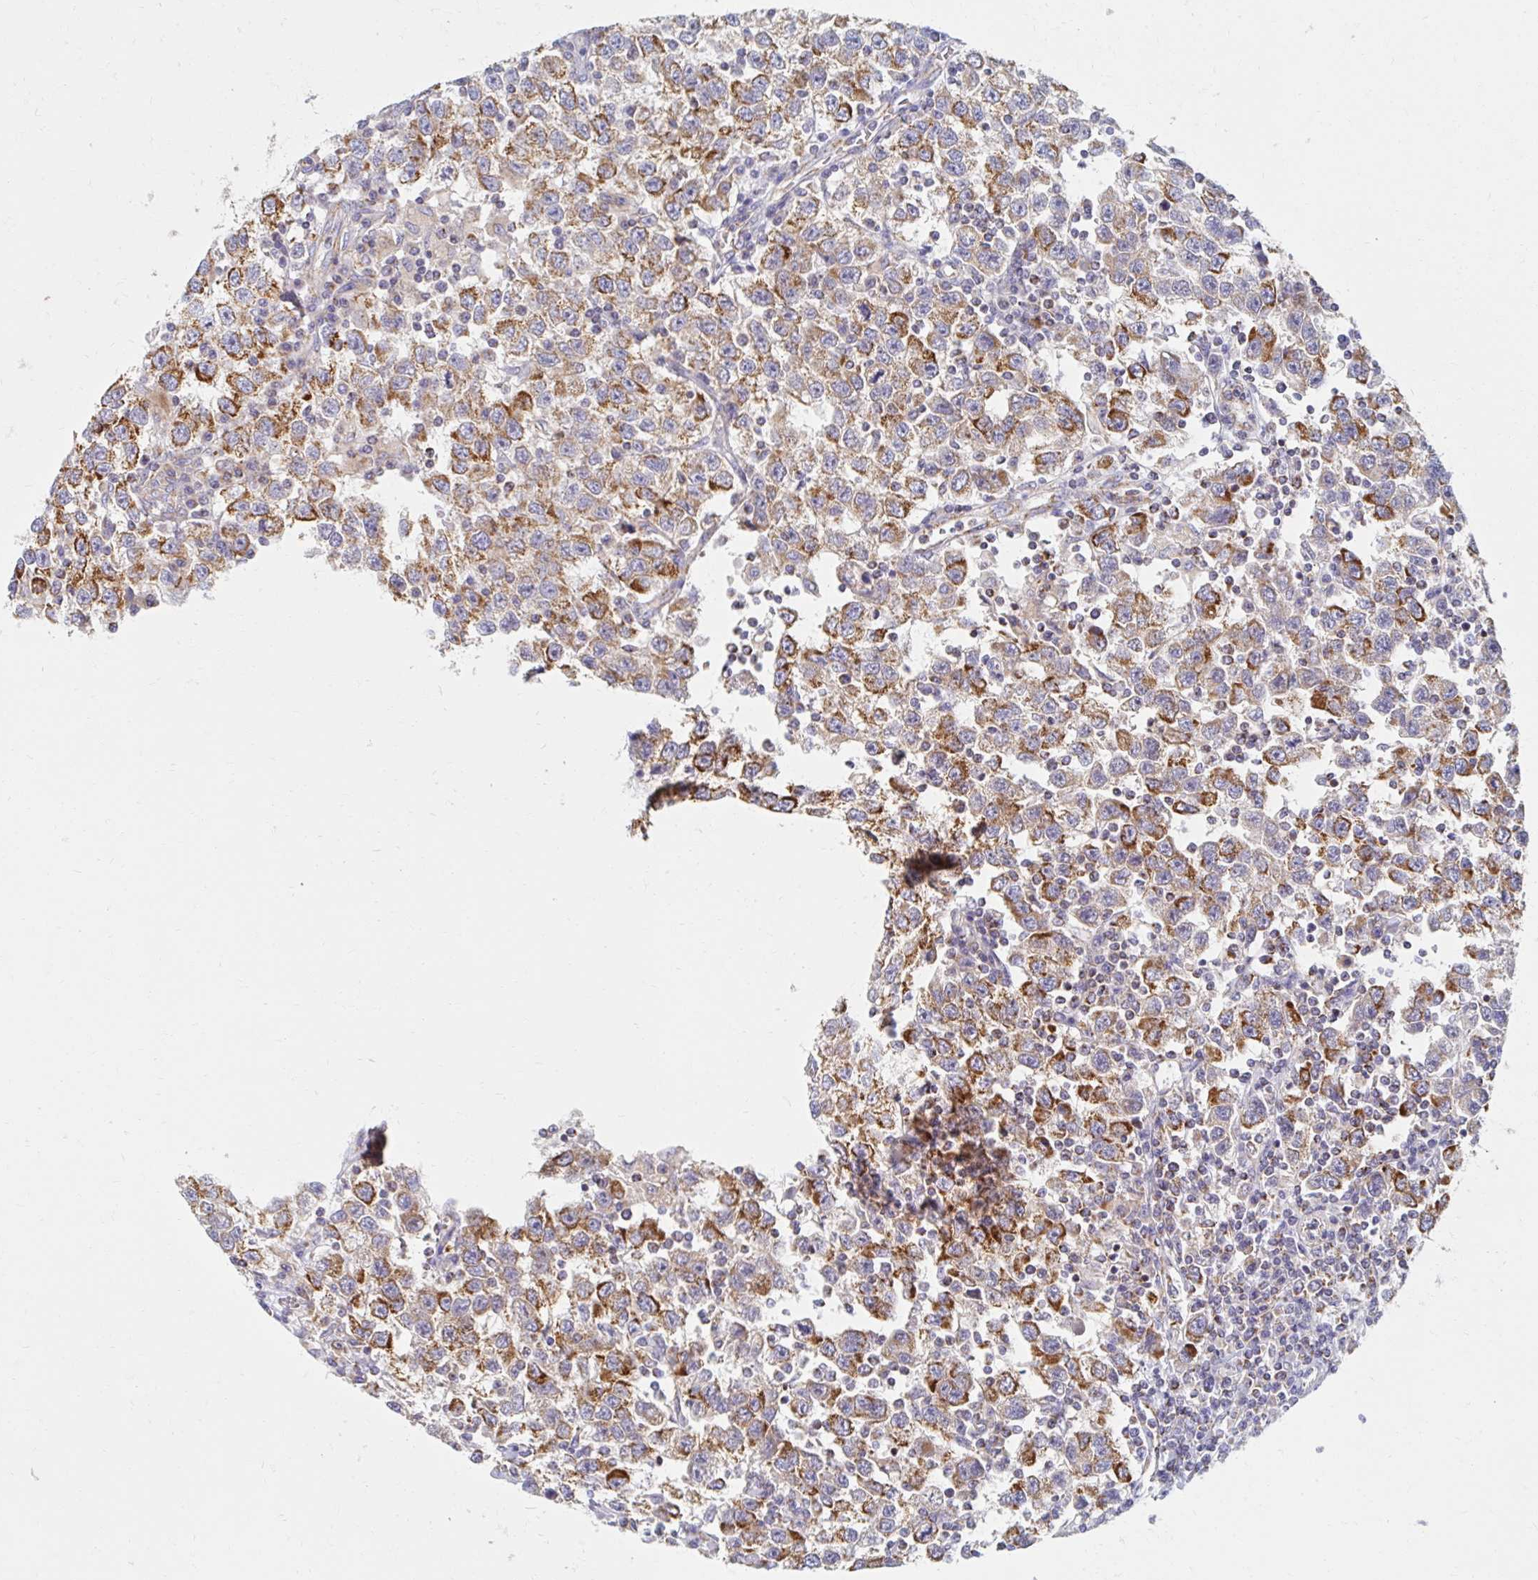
{"staining": {"intensity": "strong", "quantity": ">75%", "location": "cytoplasmic/membranous"}, "tissue": "testis cancer", "cell_type": "Tumor cells", "image_type": "cancer", "snomed": [{"axis": "morphology", "description": "Seminoma, NOS"}, {"axis": "topography", "description": "Testis"}], "caption": "Immunohistochemistry (IHC) staining of seminoma (testis), which reveals high levels of strong cytoplasmic/membranous positivity in approximately >75% of tumor cells indicating strong cytoplasmic/membranous protein expression. The staining was performed using DAB (3,3'-diaminobenzidine) (brown) for protein detection and nuclei were counterstained in hematoxylin (blue).", "gene": "MAVS", "patient": {"sex": "male", "age": 41}}